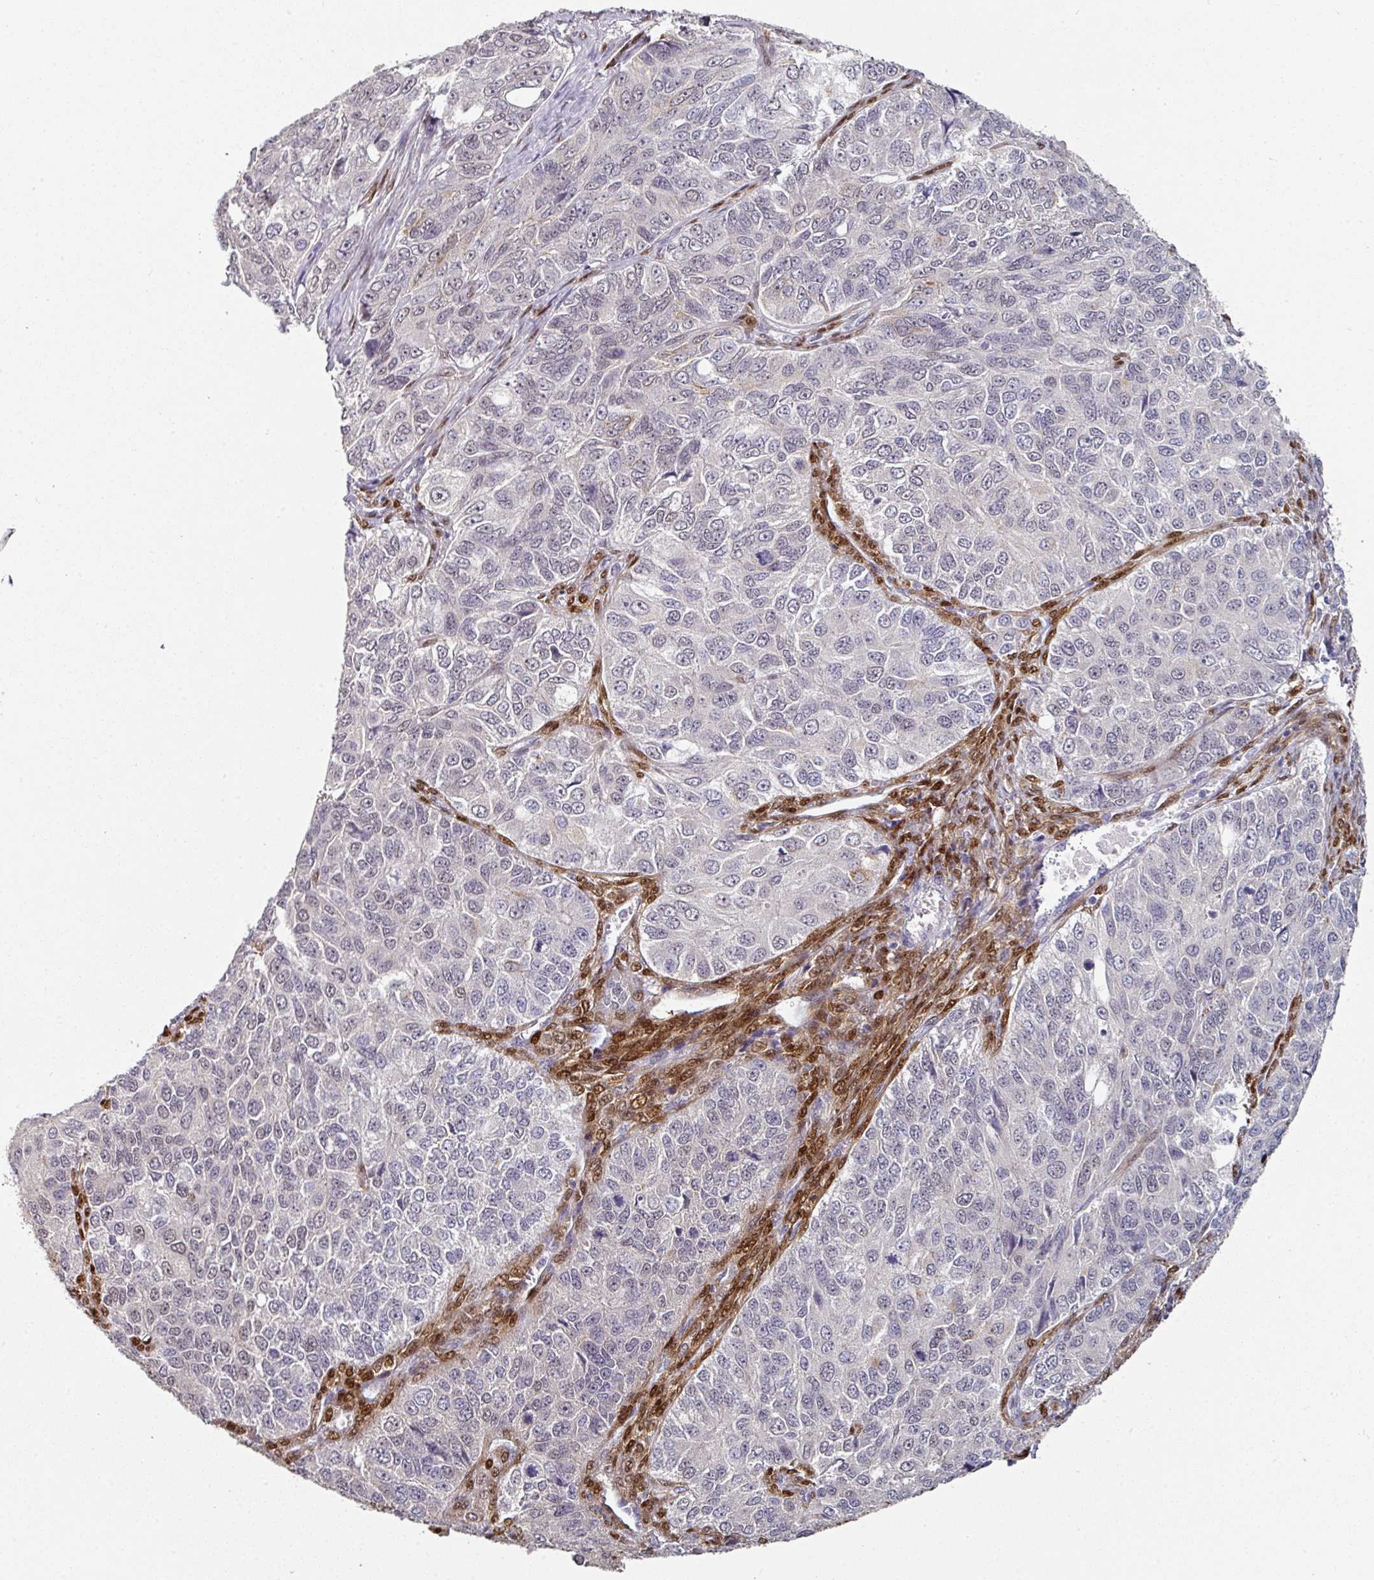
{"staining": {"intensity": "moderate", "quantity": "25%-75%", "location": "nuclear"}, "tissue": "ovarian cancer", "cell_type": "Tumor cells", "image_type": "cancer", "snomed": [{"axis": "morphology", "description": "Carcinoma, endometroid"}, {"axis": "topography", "description": "Ovary"}], "caption": "Endometroid carcinoma (ovarian) stained with a brown dye displays moderate nuclear positive staining in about 25%-75% of tumor cells.", "gene": "ELK1", "patient": {"sex": "female", "age": 51}}